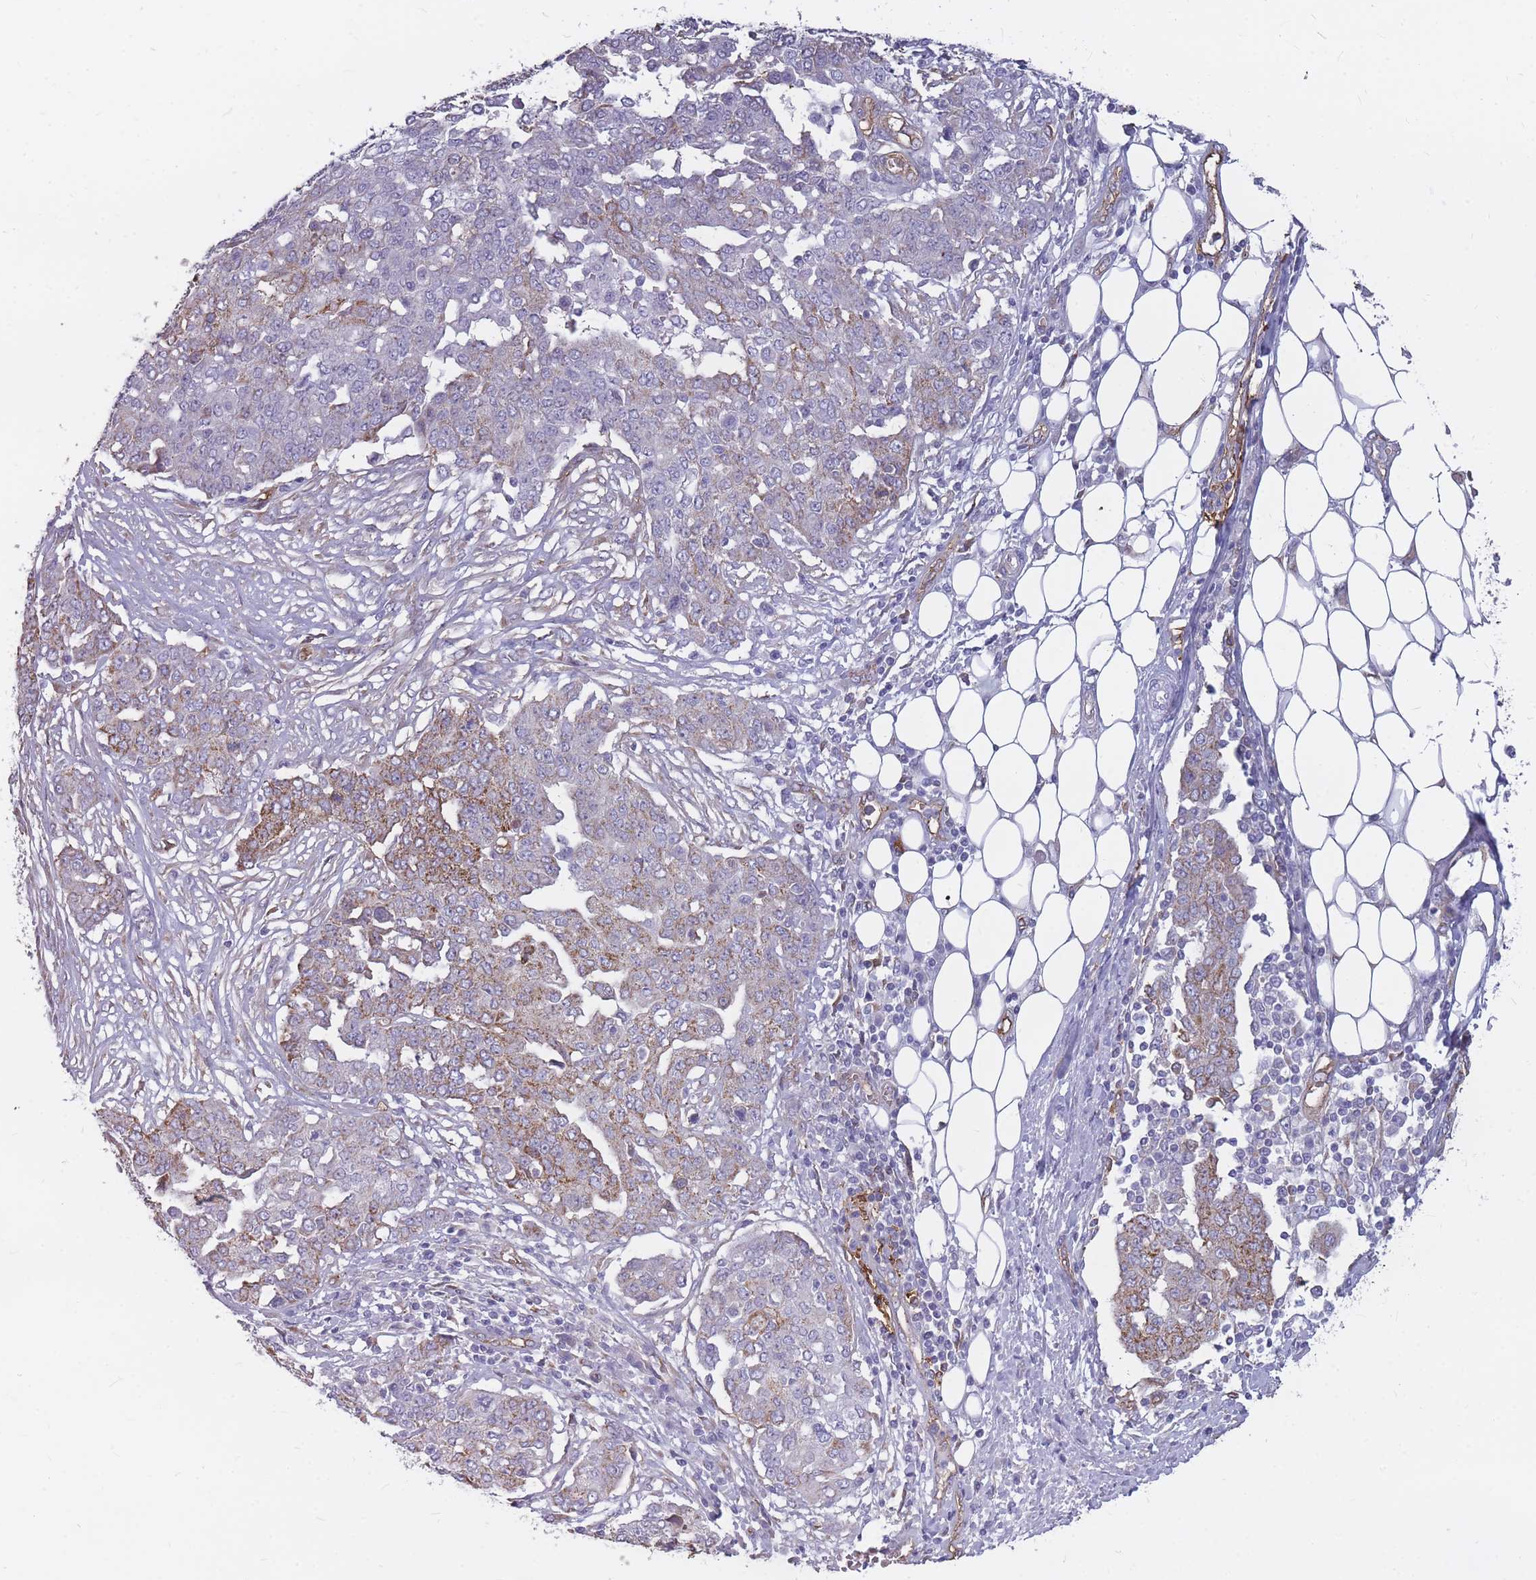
{"staining": {"intensity": "moderate", "quantity": "<25%", "location": "cytoplasmic/membranous"}, "tissue": "ovarian cancer", "cell_type": "Tumor cells", "image_type": "cancer", "snomed": [{"axis": "morphology", "description": "Cystadenocarcinoma, serous, NOS"}, {"axis": "topography", "description": "Soft tissue"}, {"axis": "topography", "description": "Ovary"}], "caption": "Approximately <25% of tumor cells in ovarian cancer (serous cystadenocarcinoma) demonstrate moderate cytoplasmic/membranous protein positivity as visualized by brown immunohistochemical staining.", "gene": "GNA11", "patient": {"sex": "female", "age": 57}}